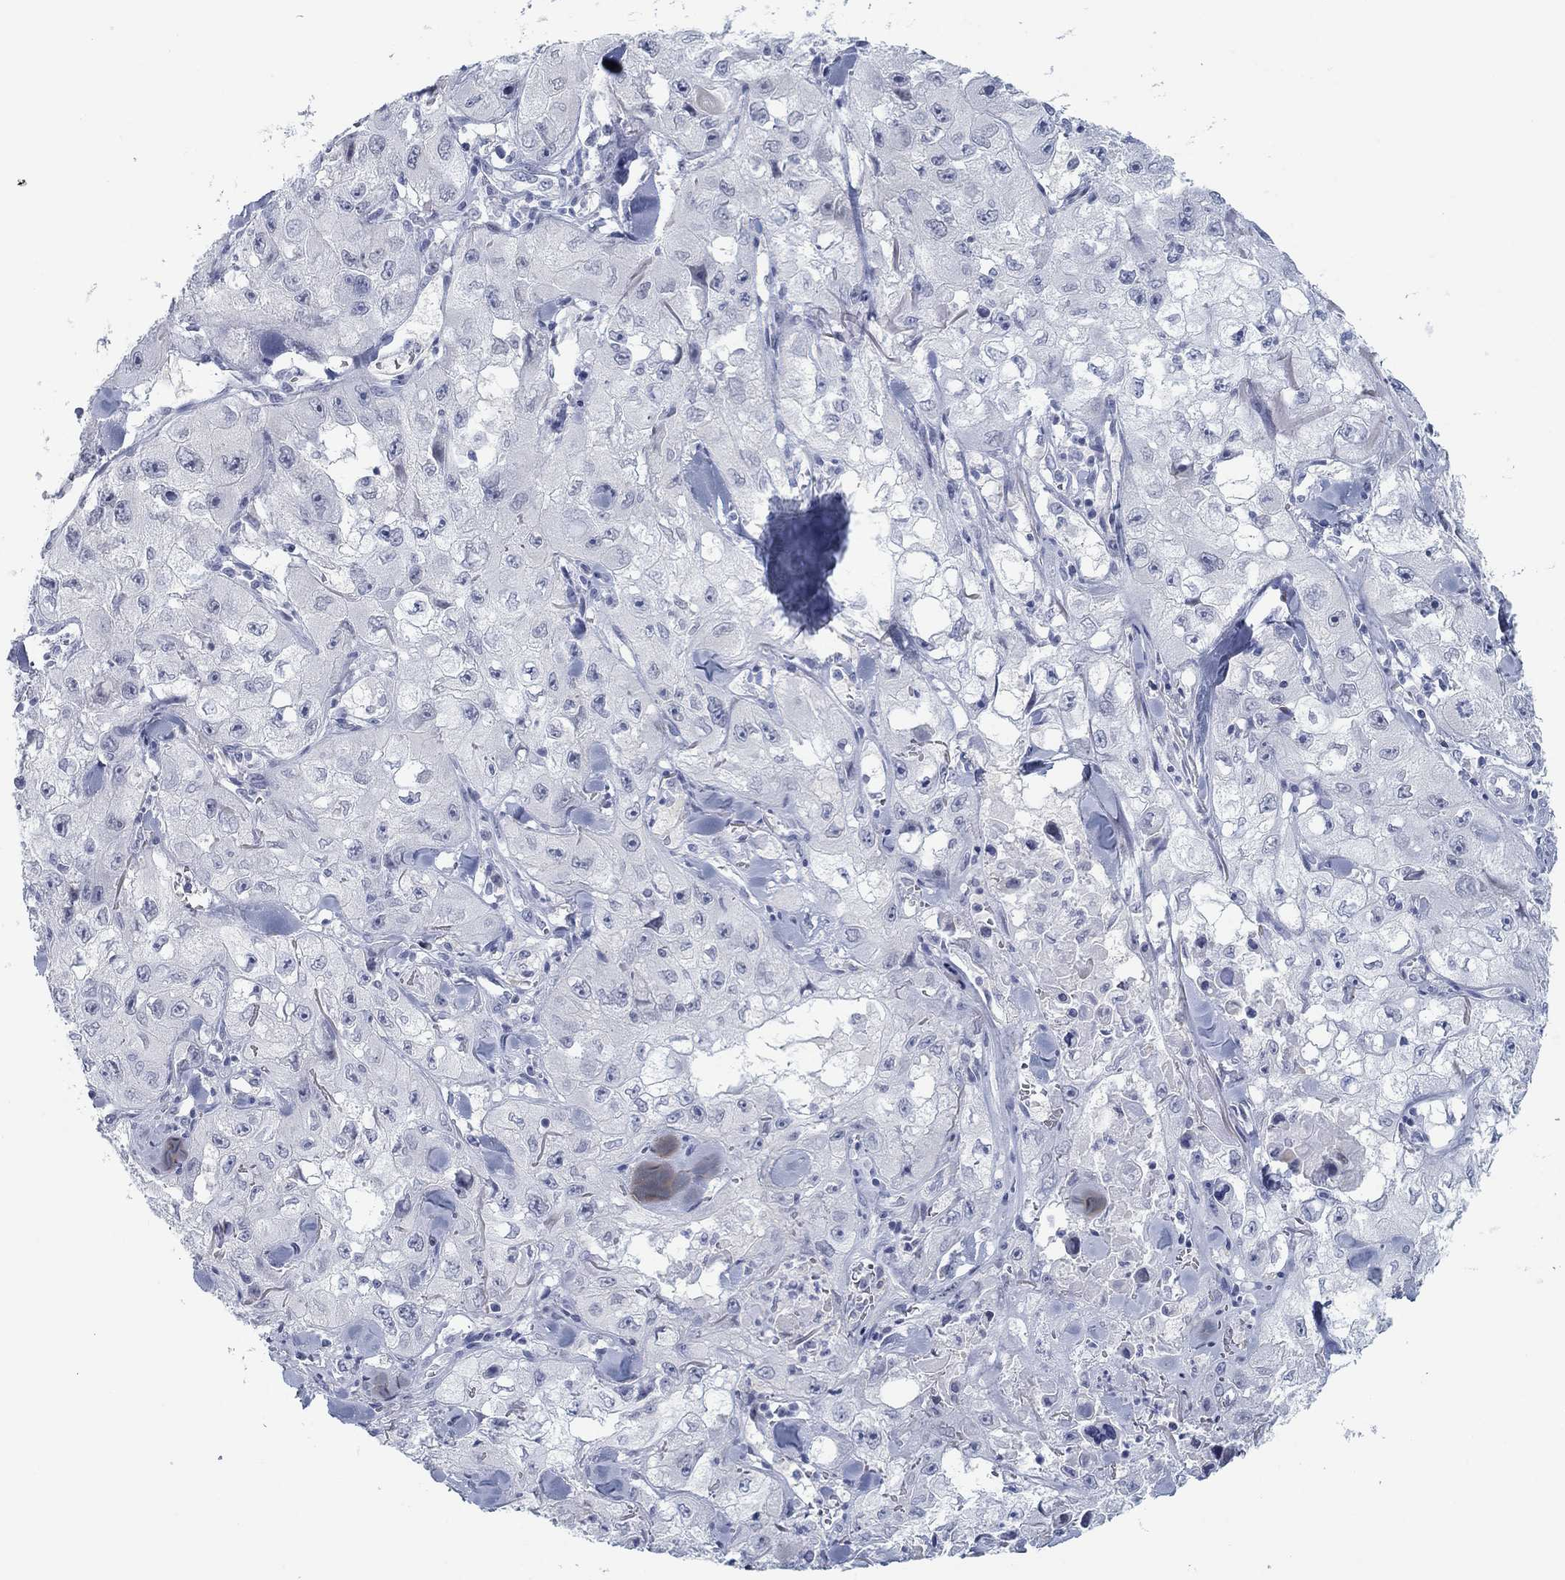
{"staining": {"intensity": "negative", "quantity": "none", "location": "none"}, "tissue": "skin cancer", "cell_type": "Tumor cells", "image_type": "cancer", "snomed": [{"axis": "morphology", "description": "Squamous cell carcinoma, NOS"}, {"axis": "topography", "description": "Skin"}, {"axis": "topography", "description": "Subcutis"}], "caption": "Immunohistochemistry (IHC) of skin cancer exhibits no staining in tumor cells. (DAB immunohistochemistry with hematoxylin counter stain).", "gene": "DNAL1", "patient": {"sex": "male", "age": 73}}